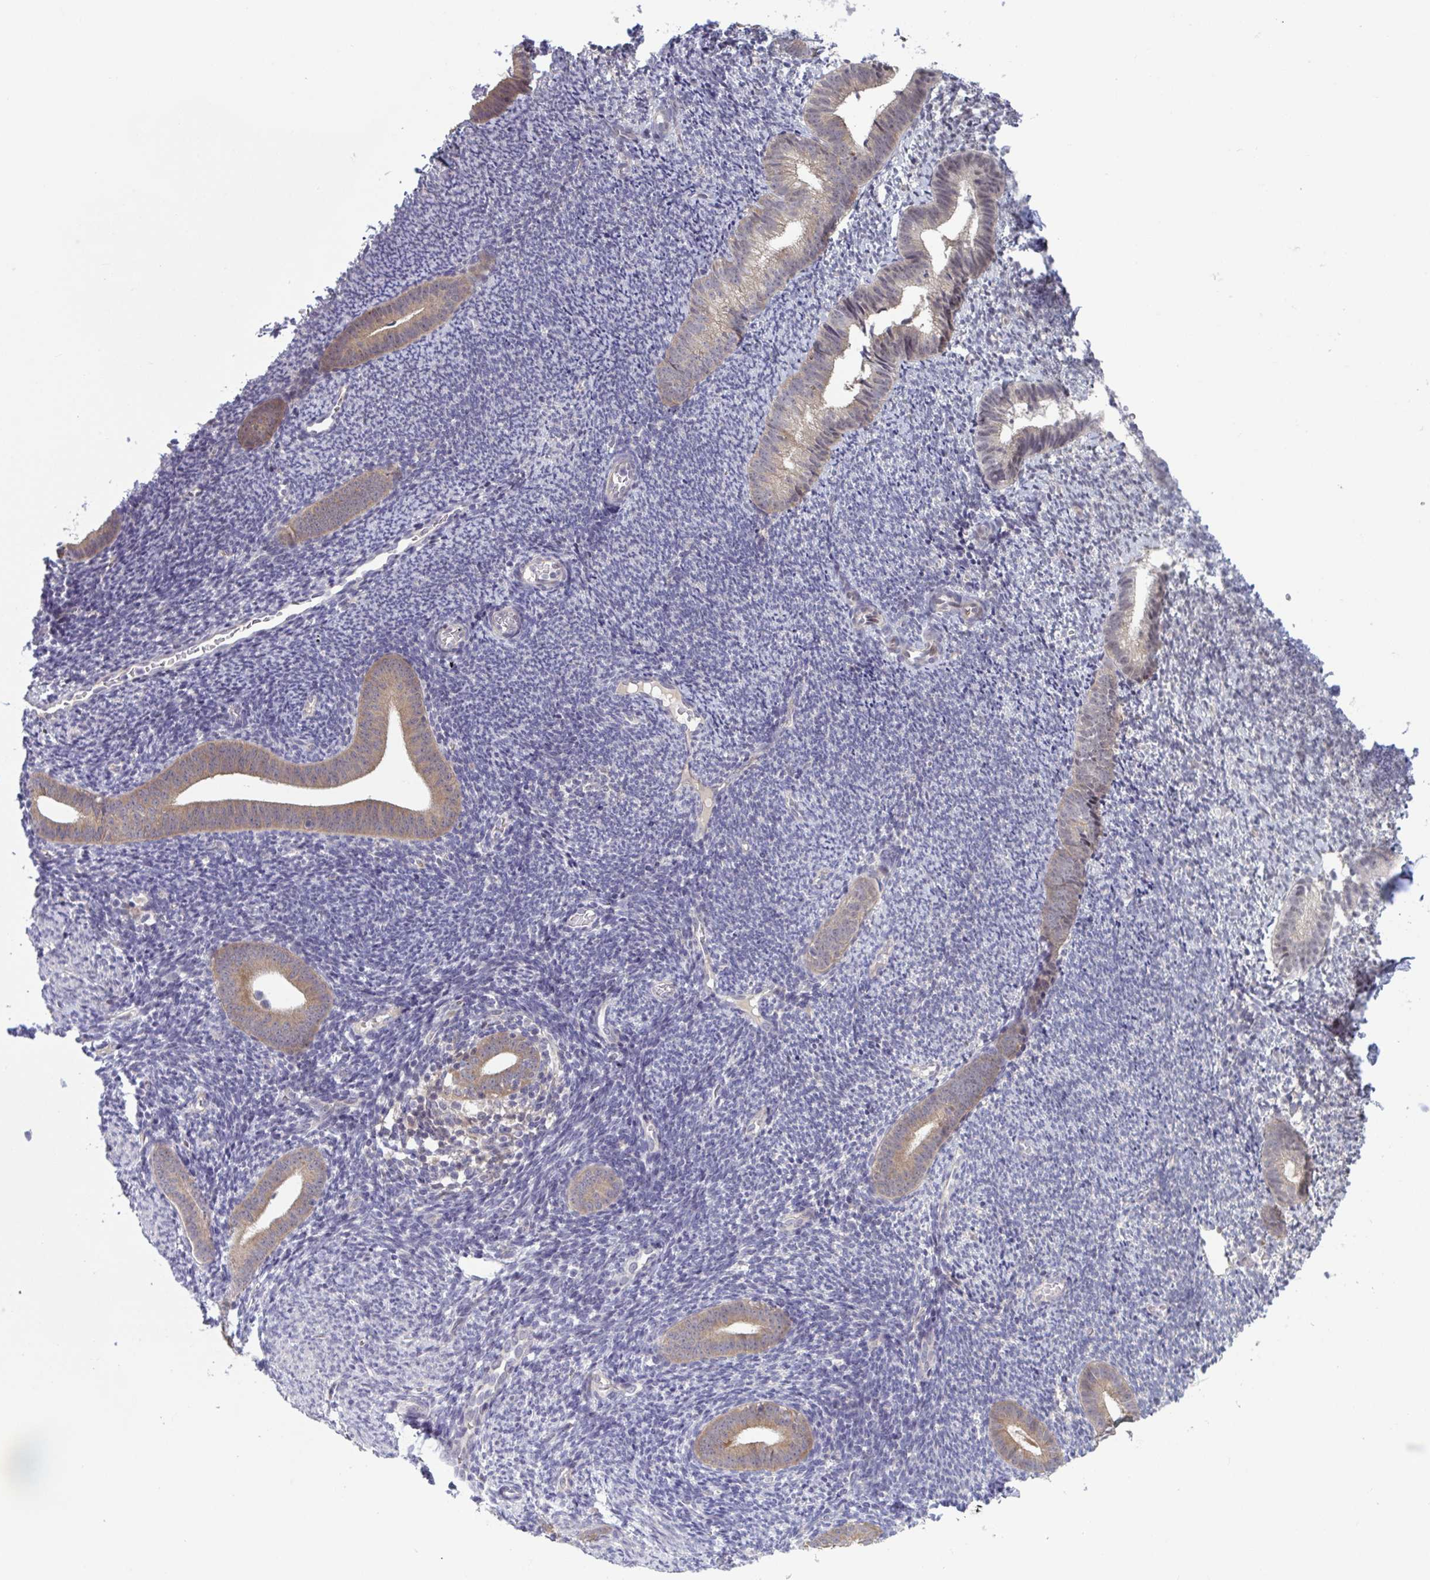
{"staining": {"intensity": "negative", "quantity": "none", "location": "none"}, "tissue": "endometrium", "cell_type": "Cells in endometrial stroma", "image_type": "normal", "snomed": [{"axis": "morphology", "description": "Normal tissue, NOS"}, {"axis": "topography", "description": "Endometrium"}], "caption": "IHC micrograph of unremarkable endometrium stained for a protein (brown), which reveals no staining in cells in endometrial stroma.", "gene": "RIOK1", "patient": {"sex": "female", "age": 39}}